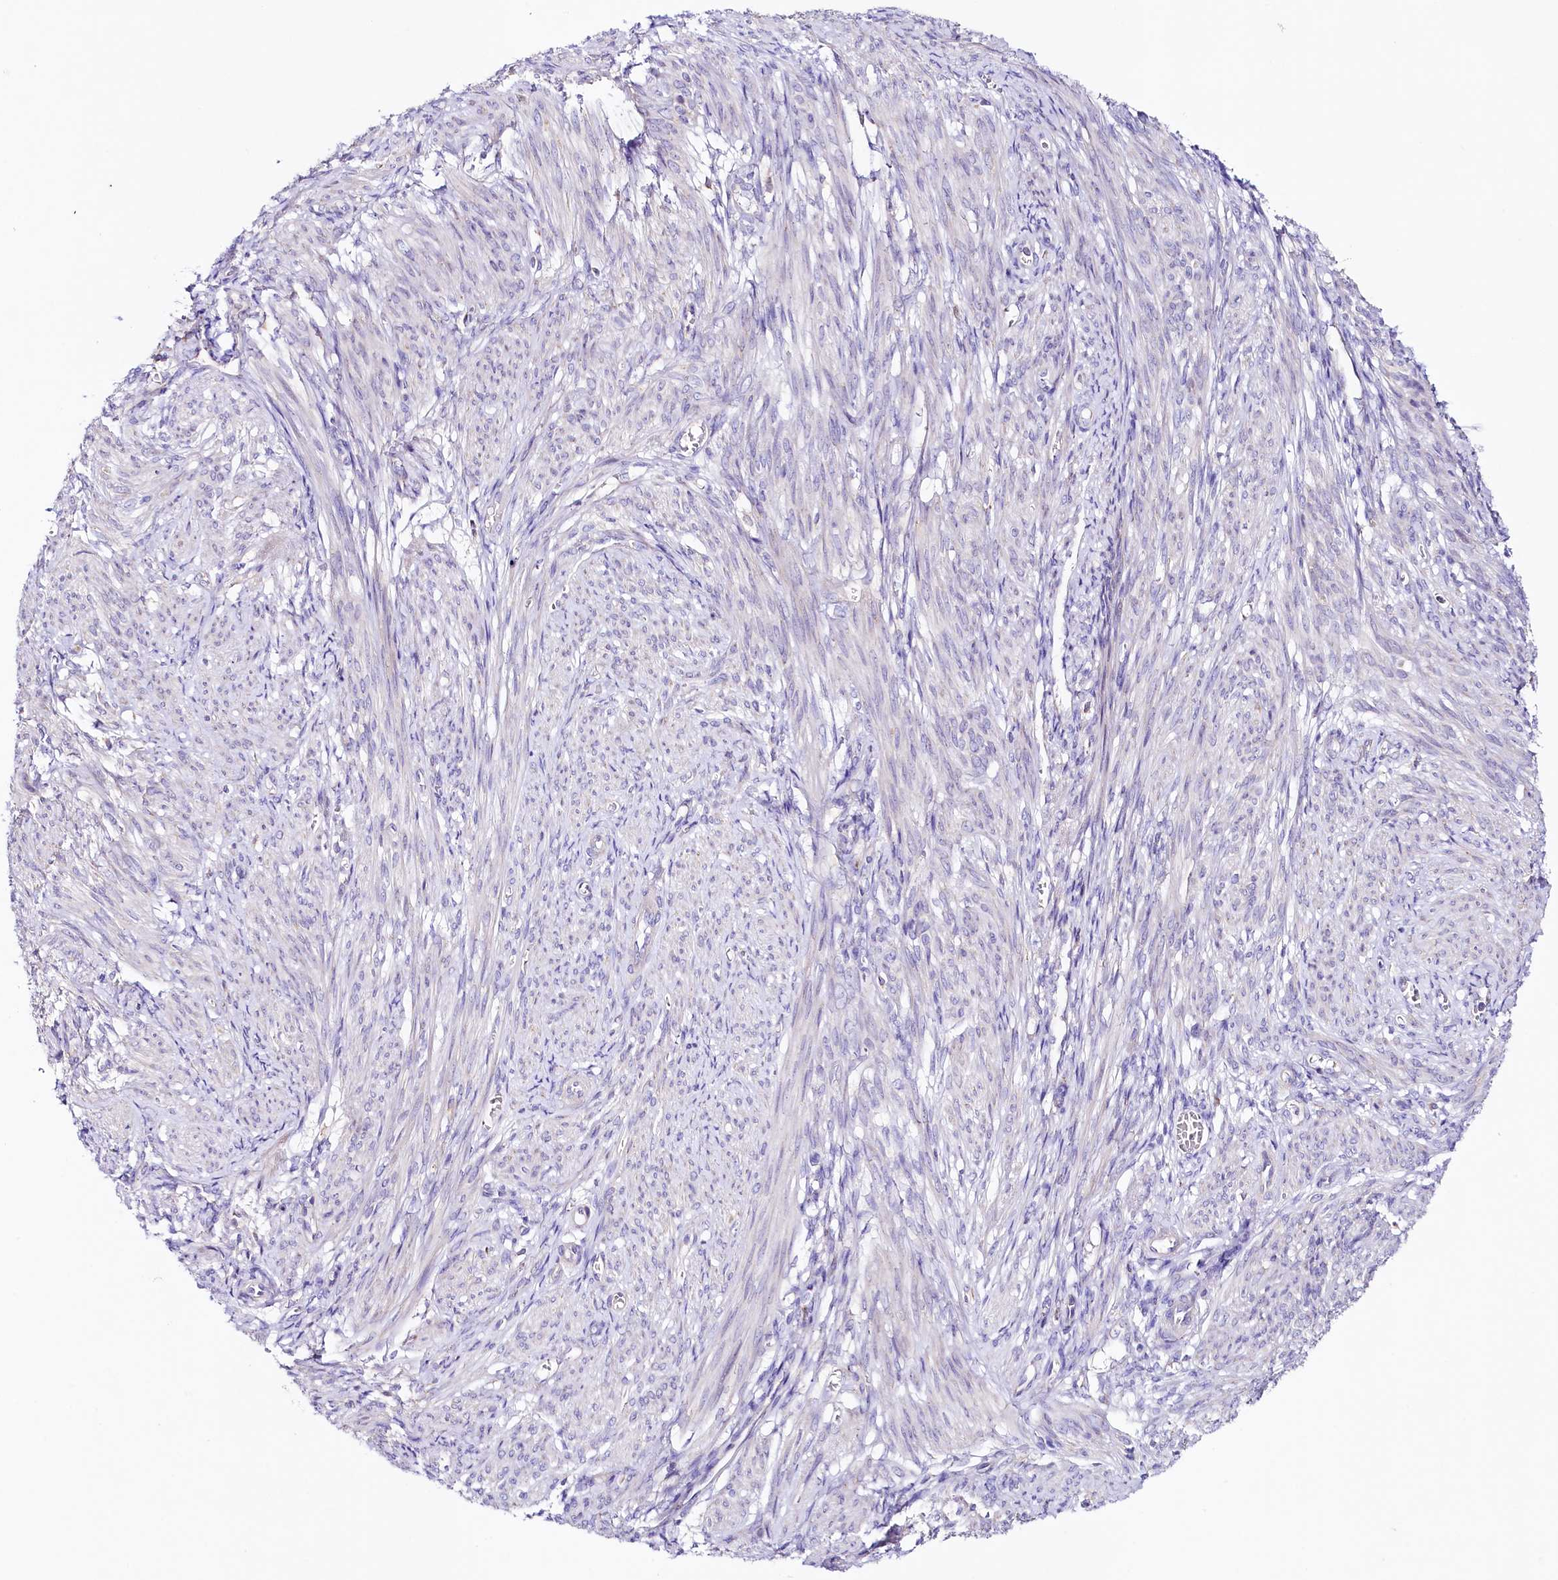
{"staining": {"intensity": "negative", "quantity": "none", "location": "none"}, "tissue": "smooth muscle", "cell_type": "Smooth muscle cells", "image_type": "normal", "snomed": [{"axis": "morphology", "description": "Normal tissue, NOS"}, {"axis": "topography", "description": "Smooth muscle"}], "caption": "Photomicrograph shows no significant protein positivity in smooth muscle cells of benign smooth muscle. Brightfield microscopy of immunohistochemistry stained with DAB (3,3'-diaminobenzidine) (brown) and hematoxylin (blue), captured at high magnification.", "gene": "SACM1L", "patient": {"sex": "female", "age": 39}}